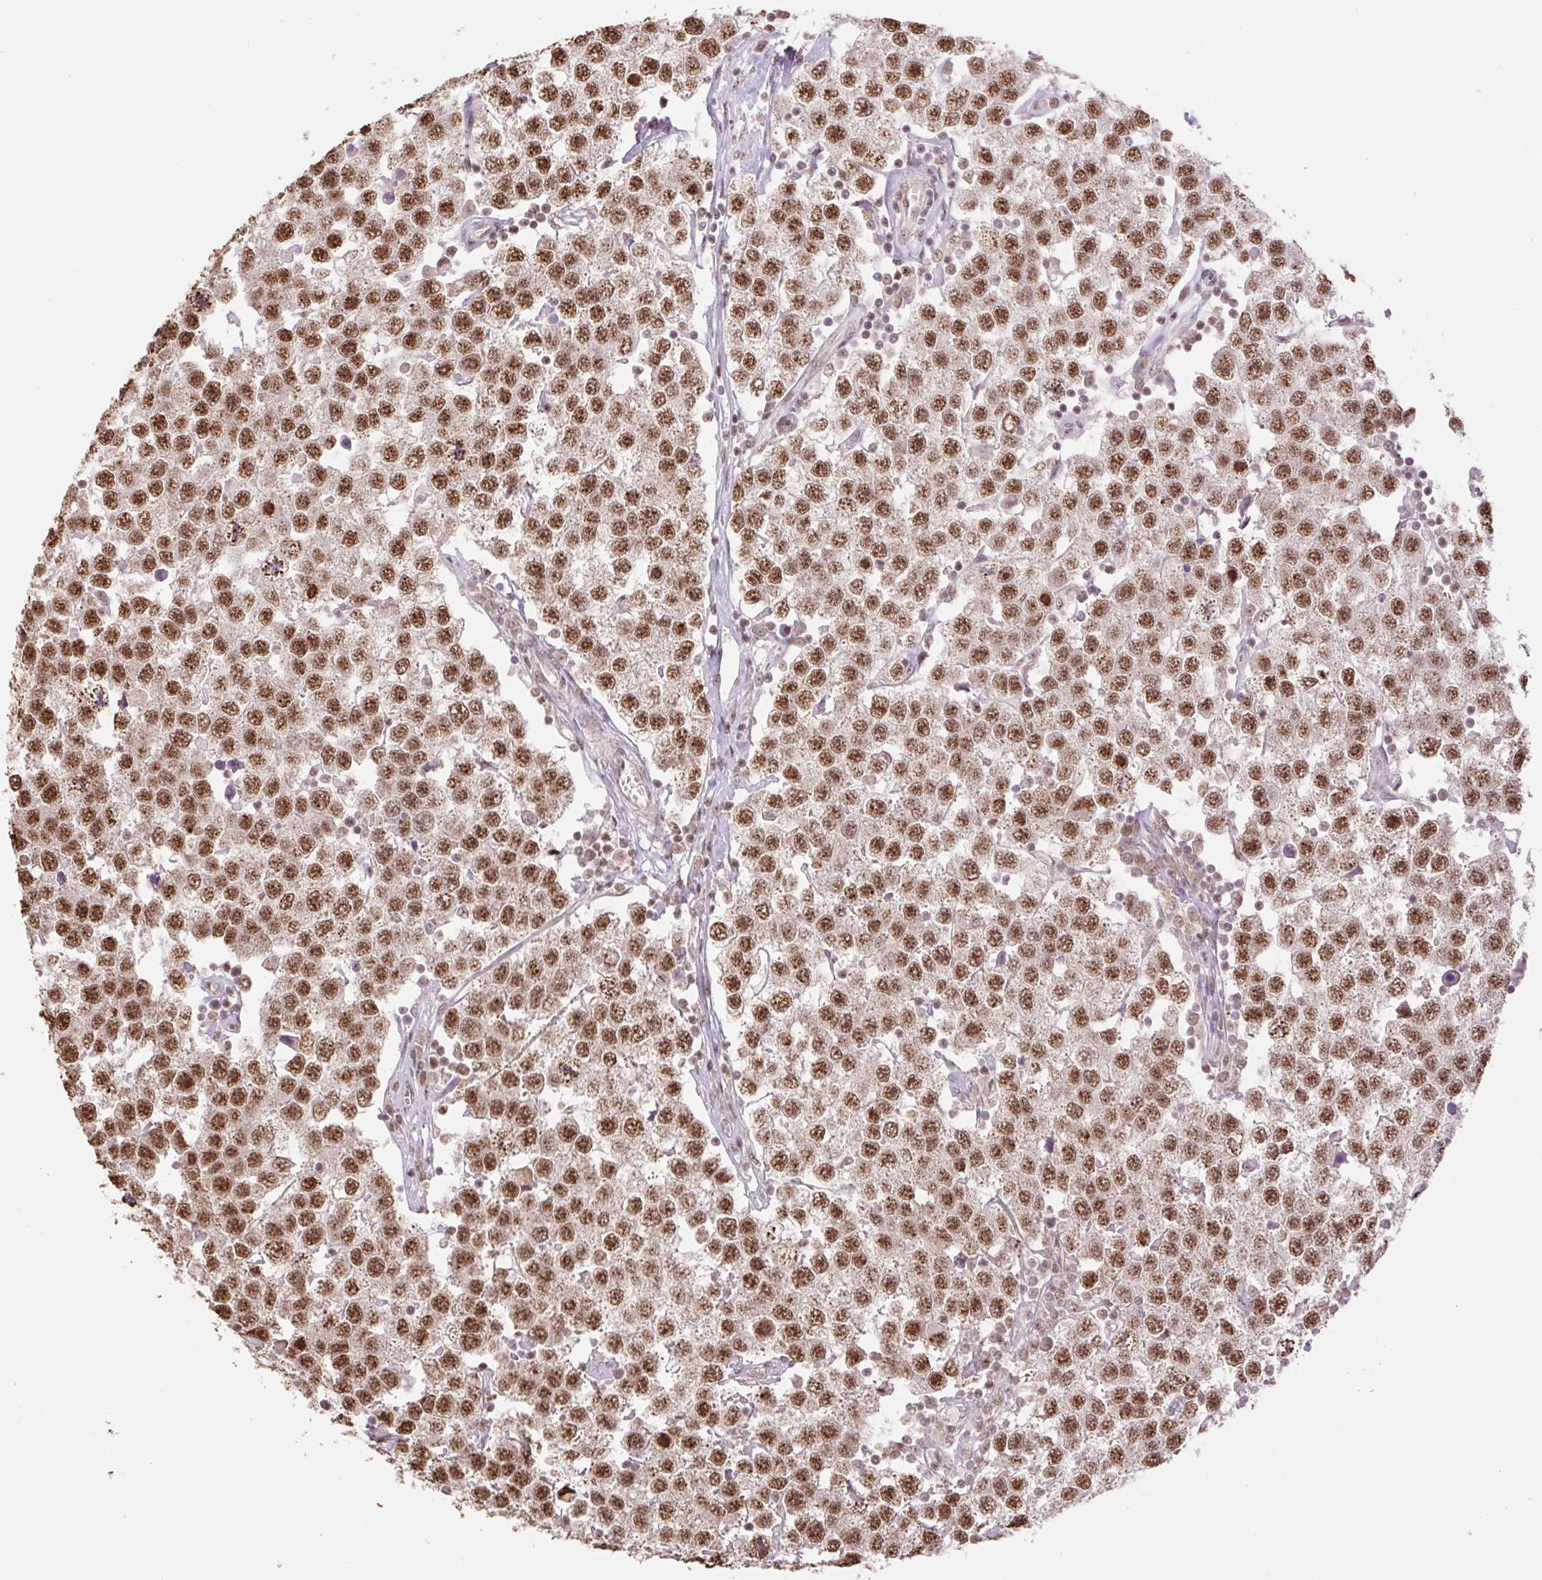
{"staining": {"intensity": "moderate", "quantity": ">75%", "location": "nuclear"}, "tissue": "testis cancer", "cell_type": "Tumor cells", "image_type": "cancer", "snomed": [{"axis": "morphology", "description": "Seminoma, NOS"}, {"axis": "topography", "description": "Testis"}], "caption": "Approximately >75% of tumor cells in testis seminoma show moderate nuclear protein positivity as visualized by brown immunohistochemical staining.", "gene": "VPS25", "patient": {"sex": "male", "age": 34}}